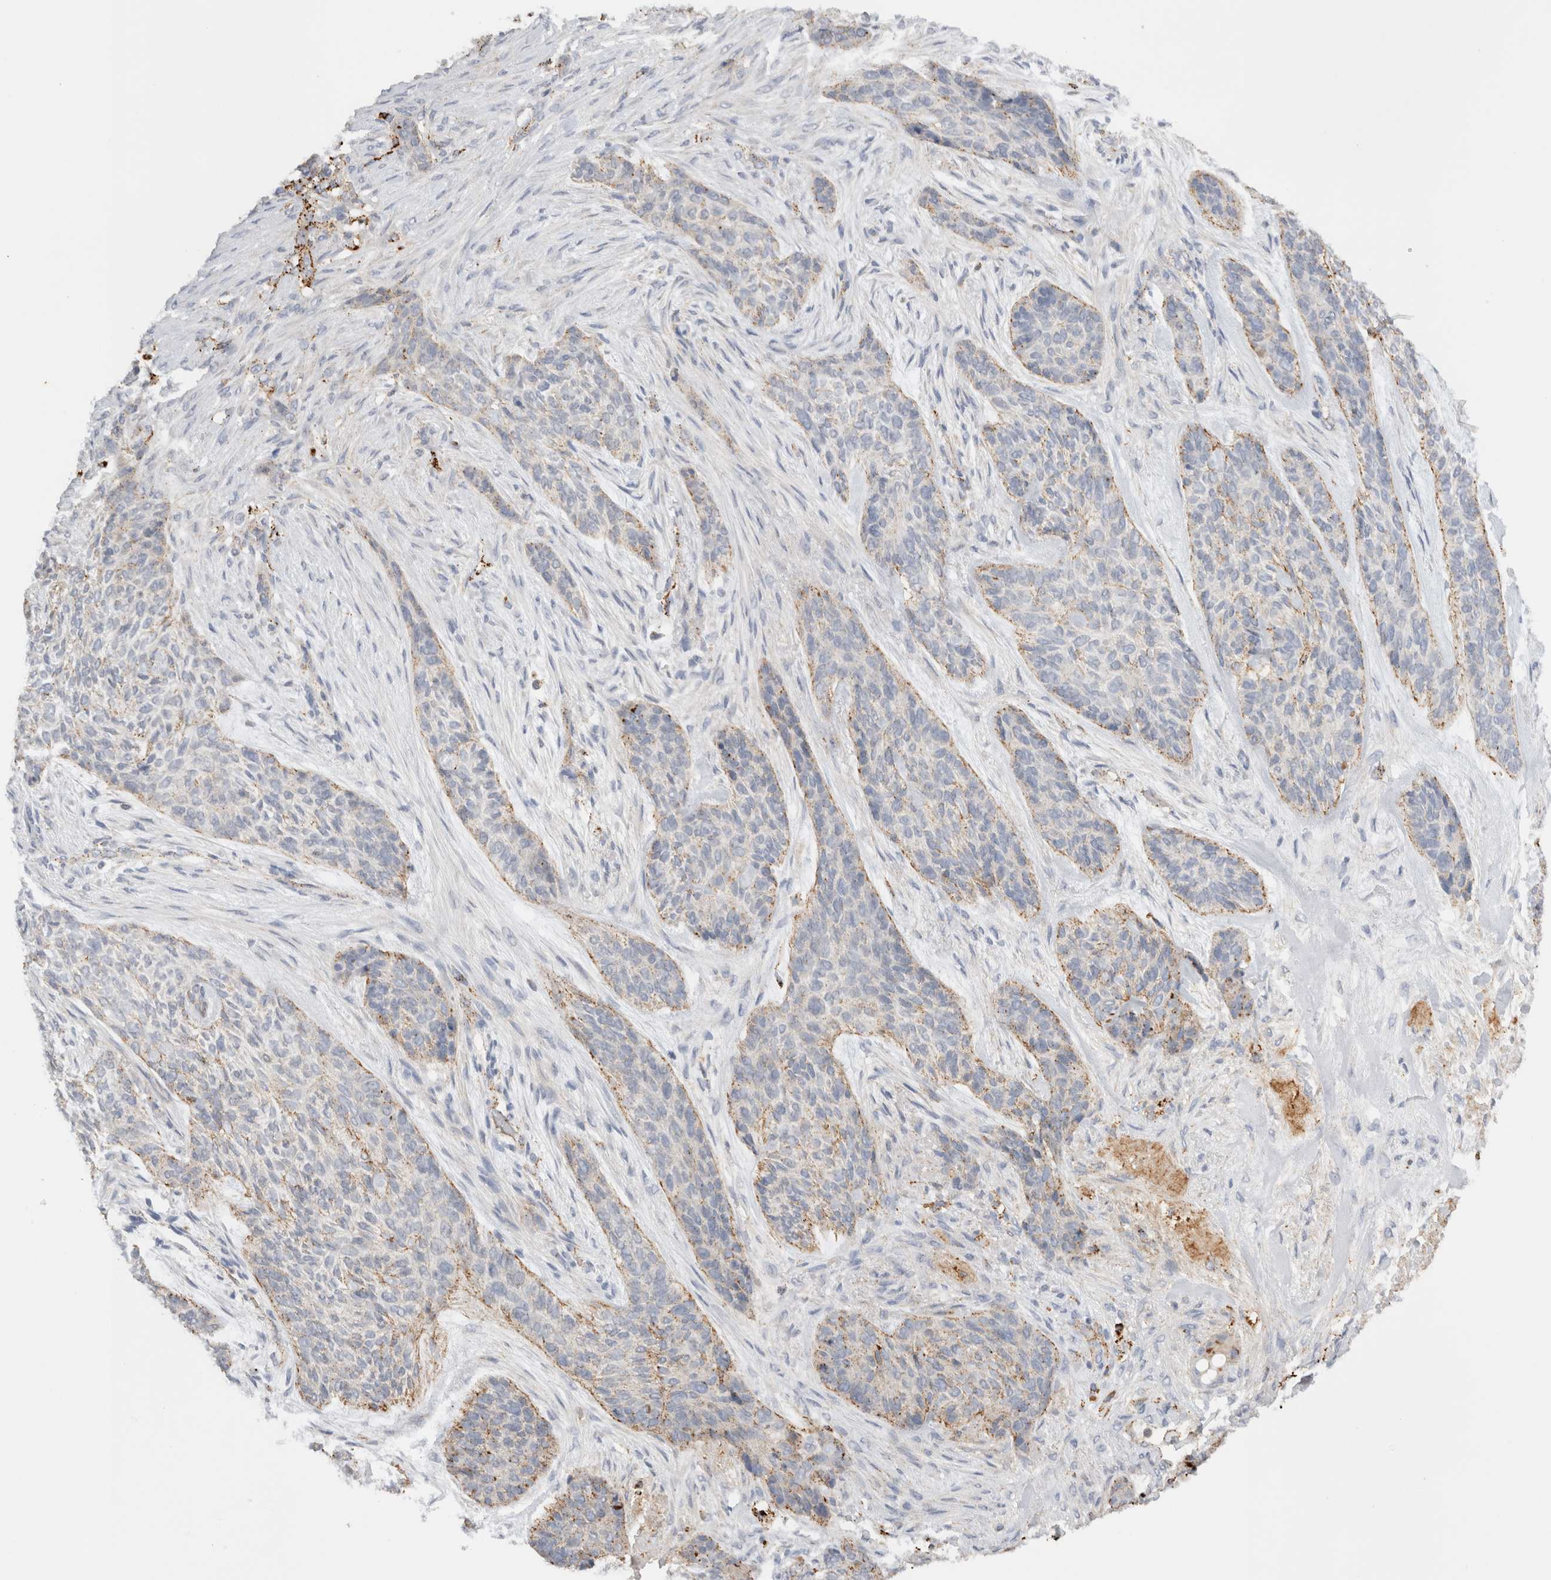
{"staining": {"intensity": "moderate", "quantity": "<25%", "location": "cytoplasmic/membranous"}, "tissue": "skin cancer", "cell_type": "Tumor cells", "image_type": "cancer", "snomed": [{"axis": "morphology", "description": "Basal cell carcinoma"}, {"axis": "topography", "description": "Skin"}], "caption": "Brown immunohistochemical staining in human skin cancer demonstrates moderate cytoplasmic/membranous positivity in approximately <25% of tumor cells. Using DAB (3,3'-diaminobenzidine) (brown) and hematoxylin (blue) stains, captured at high magnification using brightfield microscopy.", "gene": "GNS", "patient": {"sex": "male", "age": 55}}